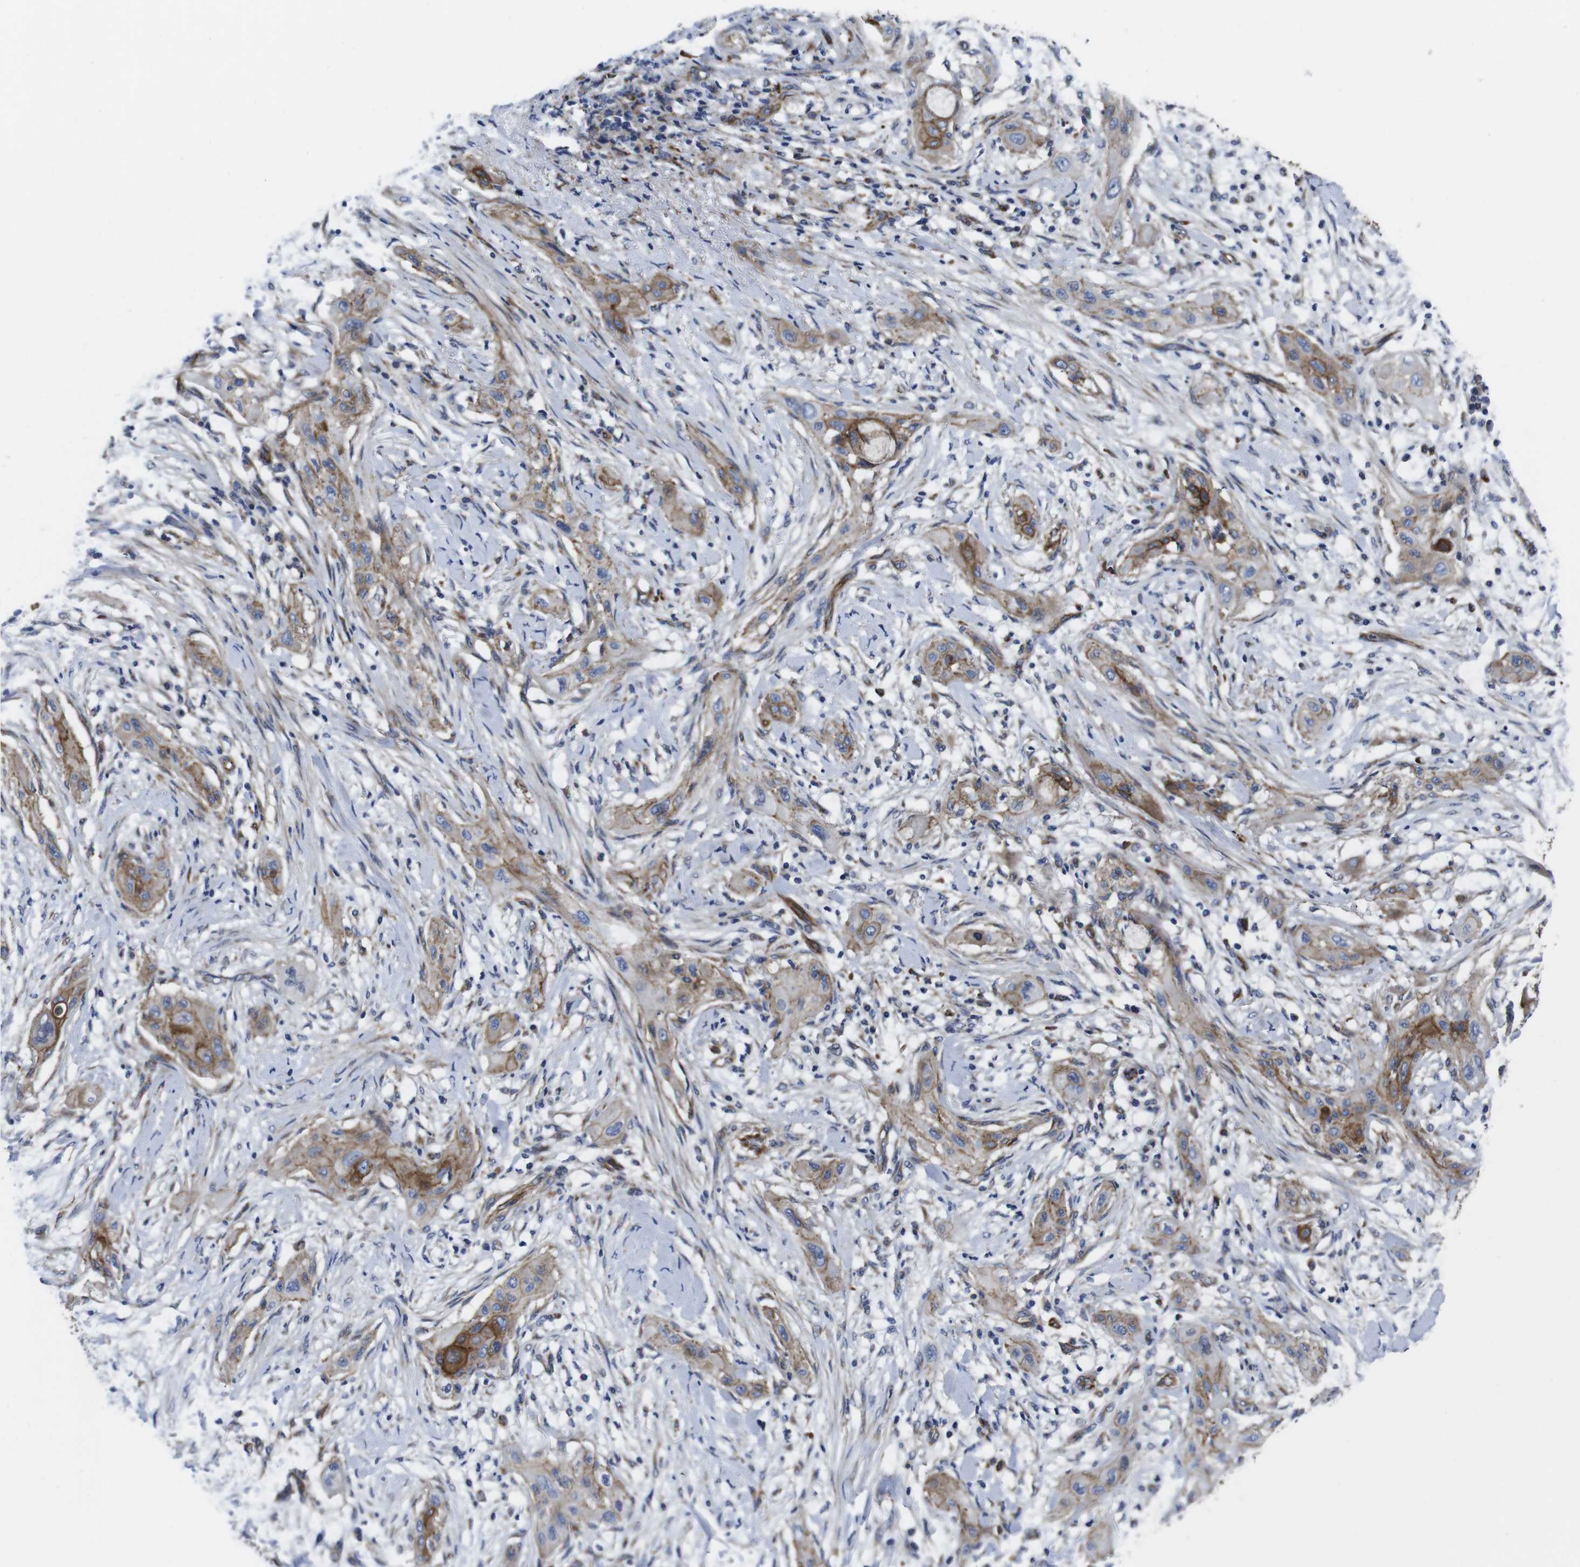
{"staining": {"intensity": "weak", "quantity": ">75%", "location": "cytoplasmic/membranous"}, "tissue": "lung cancer", "cell_type": "Tumor cells", "image_type": "cancer", "snomed": [{"axis": "morphology", "description": "Squamous cell carcinoma, NOS"}, {"axis": "topography", "description": "Lung"}], "caption": "This is a histology image of immunohistochemistry (IHC) staining of squamous cell carcinoma (lung), which shows weak expression in the cytoplasmic/membranous of tumor cells.", "gene": "NUMB", "patient": {"sex": "female", "age": 47}}